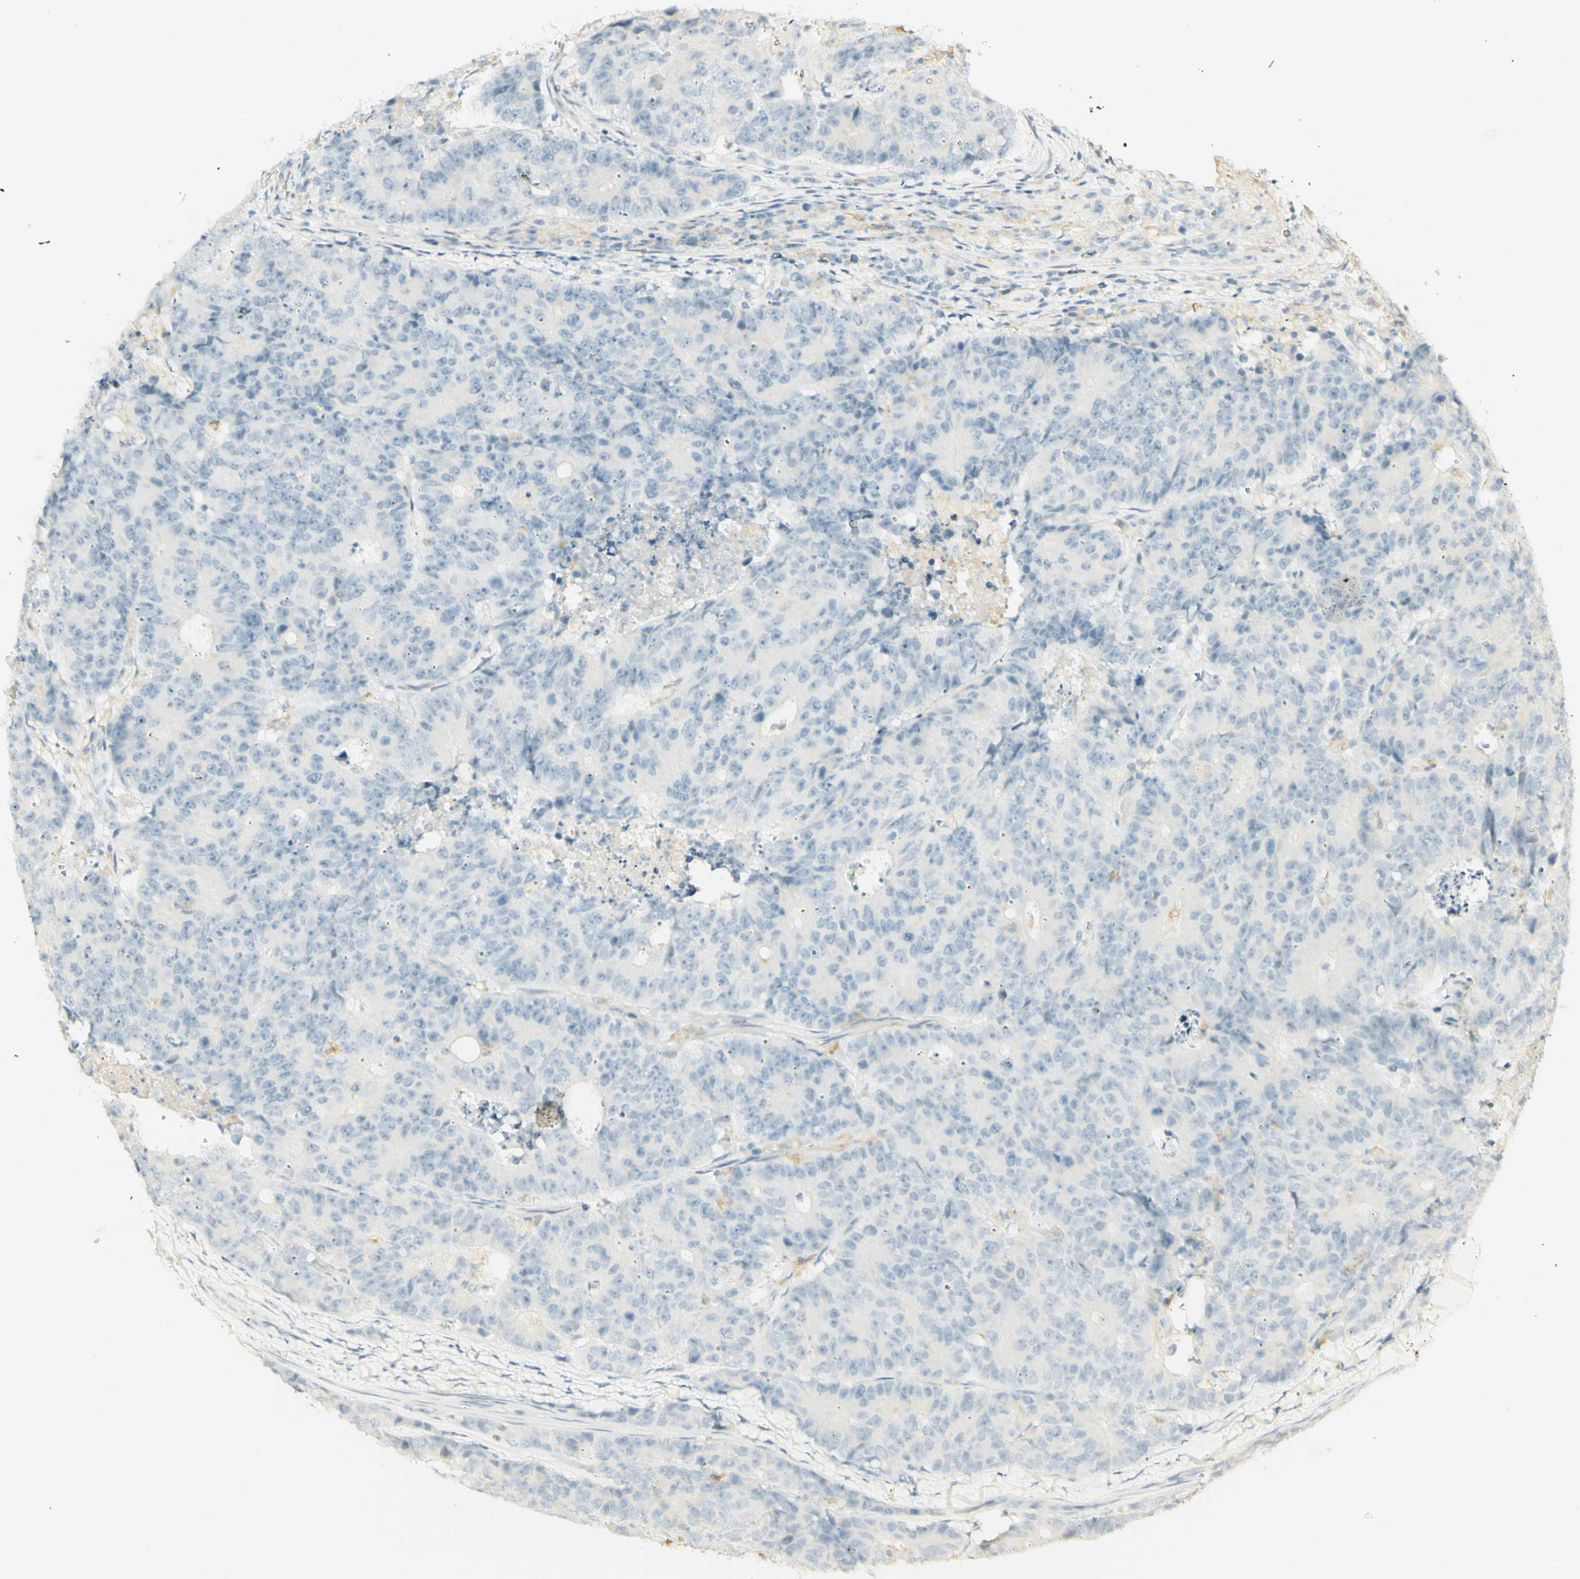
{"staining": {"intensity": "negative", "quantity": "none", "location": "none"}, "tissue": "colorectal cancer", "cell_type": "Tumor cells", "image_type": "cancer", "snomed": [{"axis": "morphology", "description": "Adenocarcinoma, NOS"}, {"axis": "topography", "description": "Colon"}], "caption": "Tumor cells show no significant protein staining in adenocarcinoma (colorectal). The staining was performed using DAB to visualize the protein expression in brown, while the nuclei were stained in blue with hematoxylin (Magnification: 20x).", "gene": "FCGRT", "patient": {"sex": "female", "age": 86}}